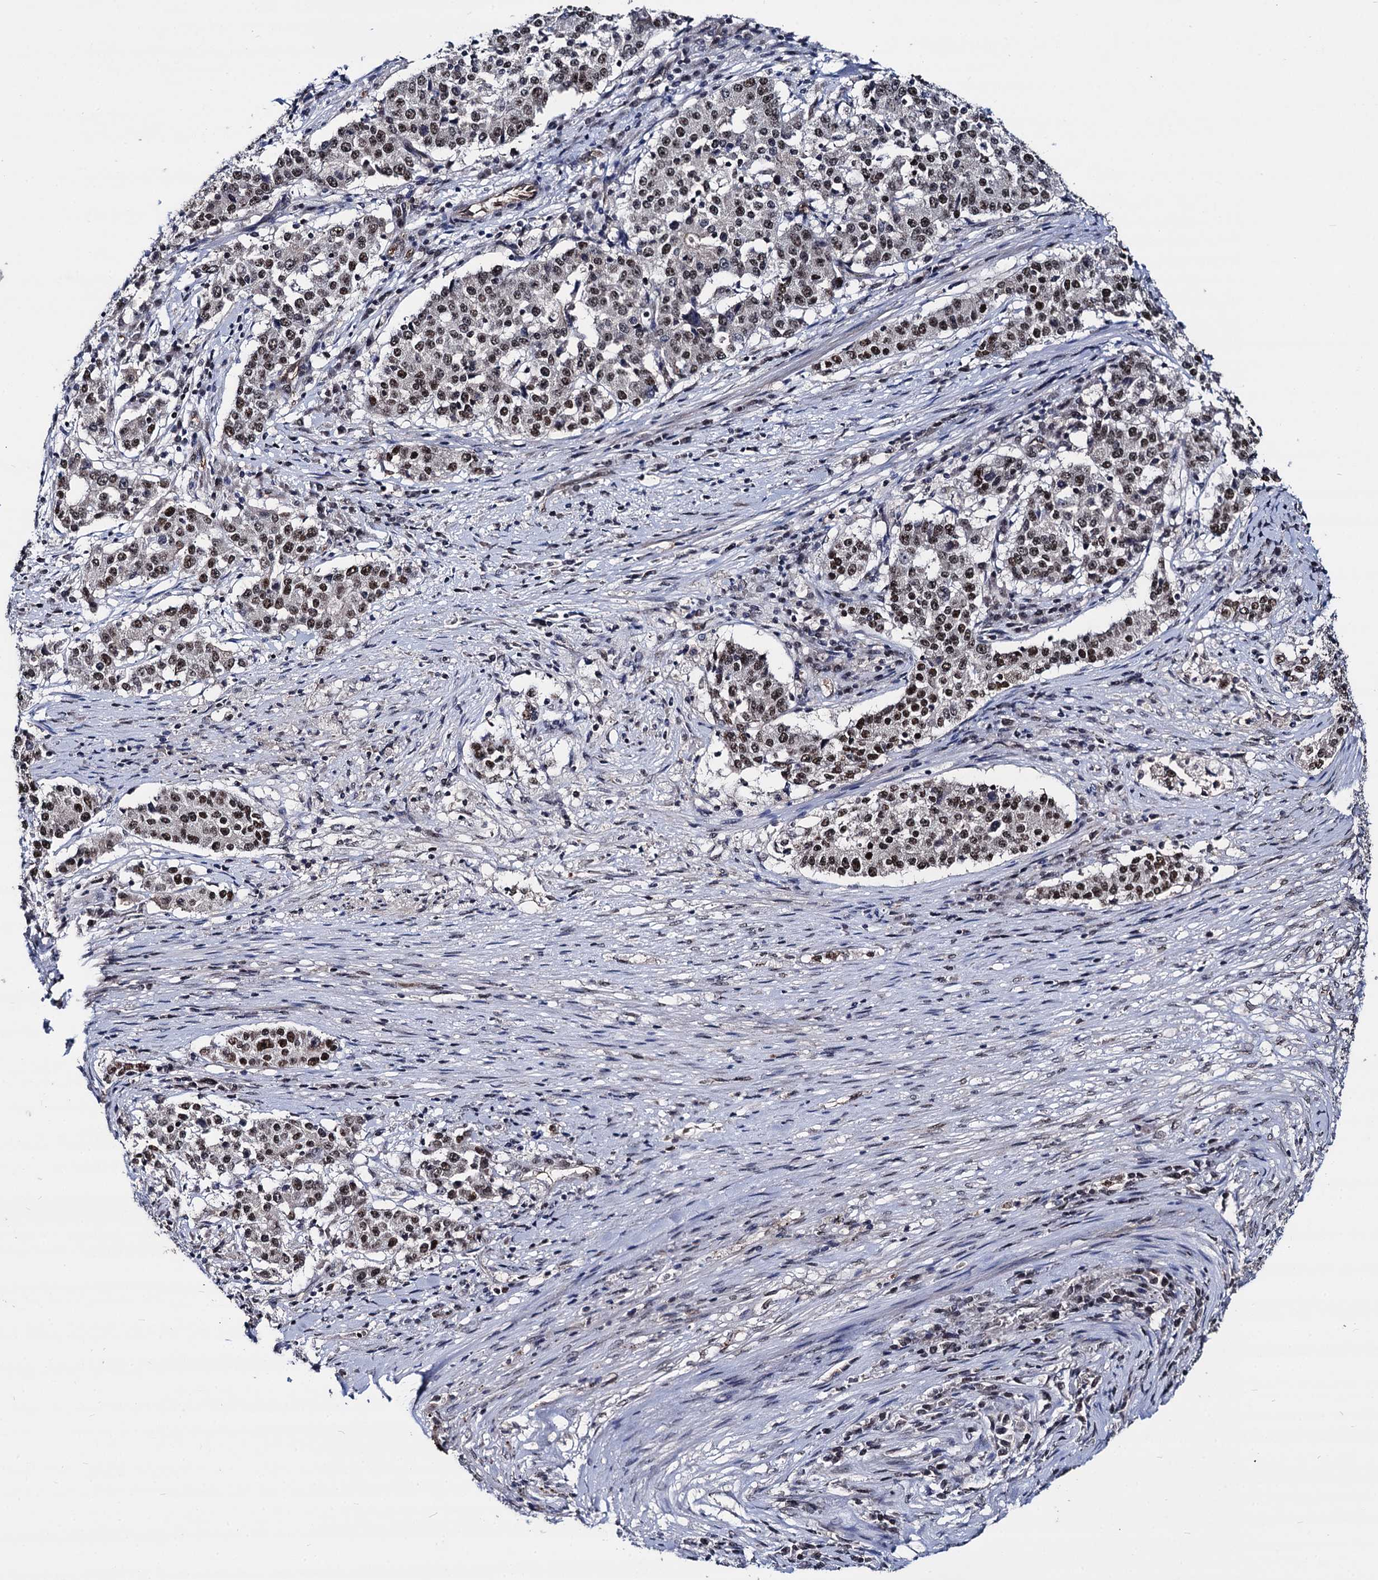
{"staining": {"intensity": "strong", "quantity": ">75%", "location": "nuclear"}, "tissue": "stomach cancer", "cell_type": "Tumor cells", "image_type": "cancer", "snomed": [{"axis": "morphology", "description": "Adenocarcinoma, NOS"}, {"axis": "topography", "description": "Stomach"}], "caption": "Immunohistochemistry (IHC) of stomach cancer (adenocarcinoma) exhibits high levels of strong nuclear positivity in about >75% of tumor cells.", "gene": "GALNT11", "patient": {"sex": "male", "age": 59}}